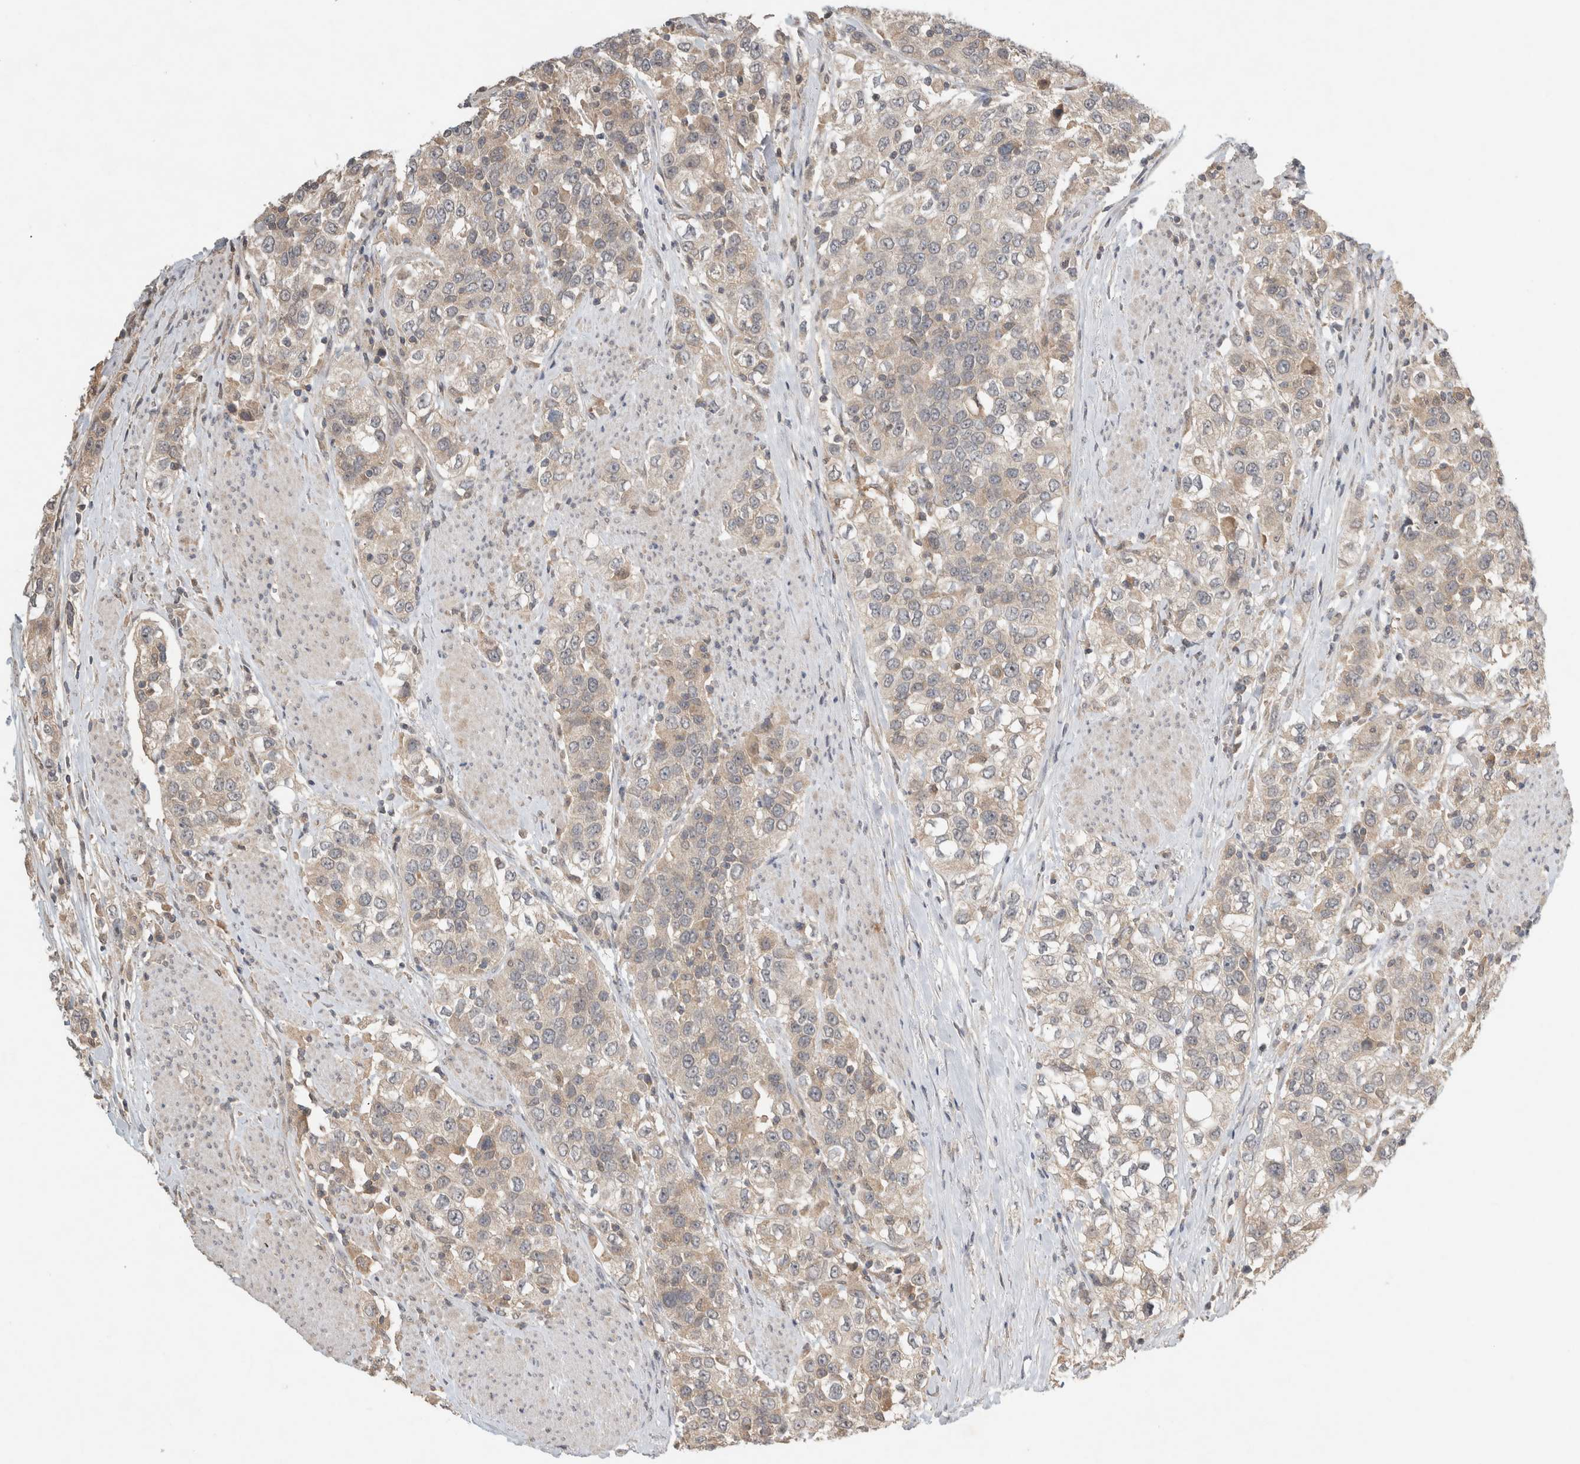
{"staining": {"intensity": "weak", "quantity": ">75%", "location": "cytoplasmic/membranous"}, "tissue": "urothelial cancer", "cell_type": "Tumor cells", "image_type": "cancer", "snomed": [{"axis": "morphology", "description": "Urothelial carcinoma, High grade"}, {"axis": "topography", "description": "Urinary bladder"}], "caption": "About >75% of tumor cells in urothelial carcinoma (high-grade) show weak cytoplasmic/membranous protein positivity as visualized by brown immunohistochemical staining.", "gene": "LOXL2", "patient": {"sex": "female", "age": 80}}